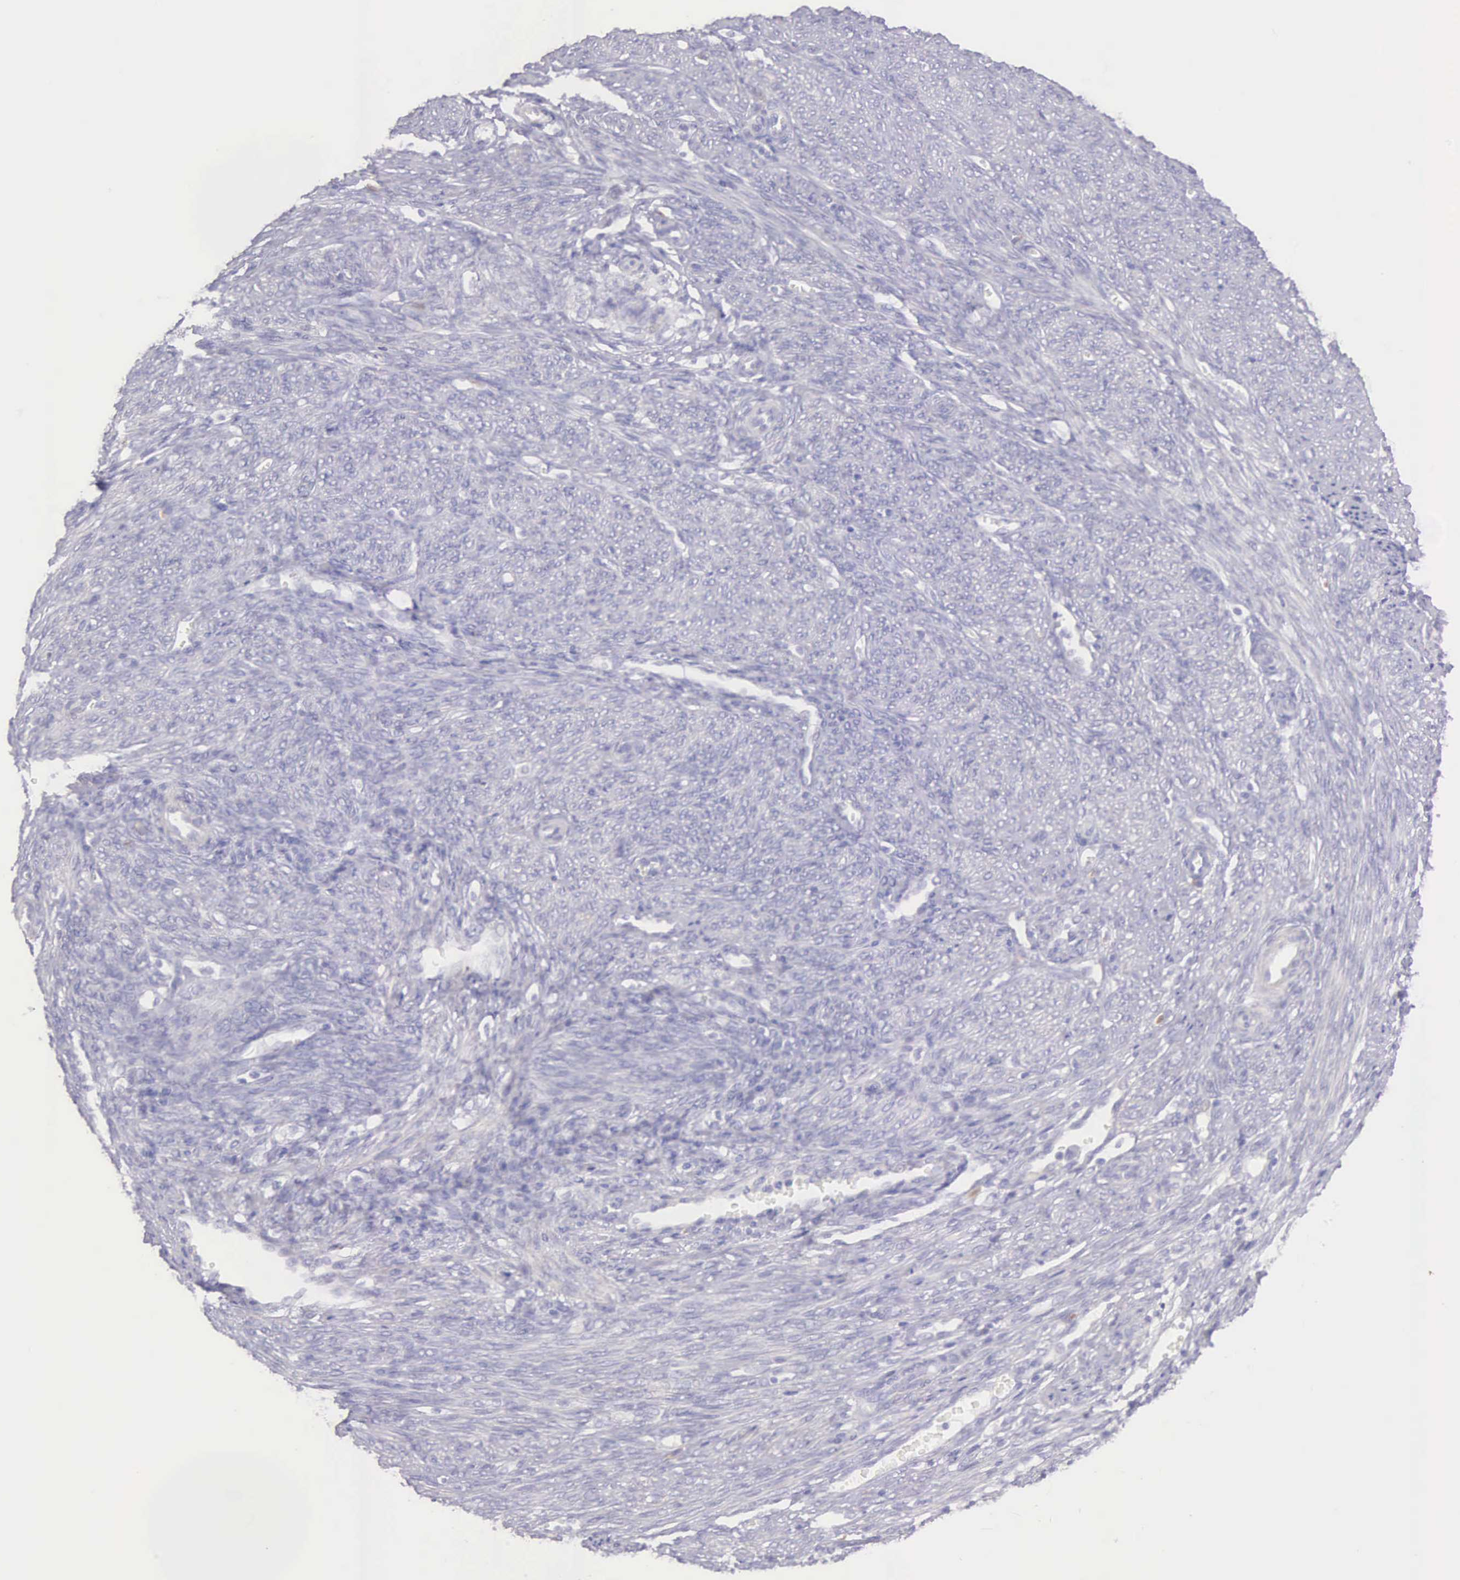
{"staining": {"intensity": "weak", "quantity": "25%-75%", "location": "cytoplasmic/membranous"}, "tissue": "endometrium", "cell_type": "Cells in endometrial stroma", "image_type": "normal", "snomed": [{"axis": "morphology", "description": "Normal tissue, NOS"}, {"axis": "topography", "description": "Uterus"}], "caption": "DAB immunohistochemical staining of normal human endometrium displays weak cytoplasmic/membranous protein positivity in approximately 25%-75% of cells in endometrial stroma.", "gene": "ARFGAP3", "patient": {"sex": "female", "age": 83}}